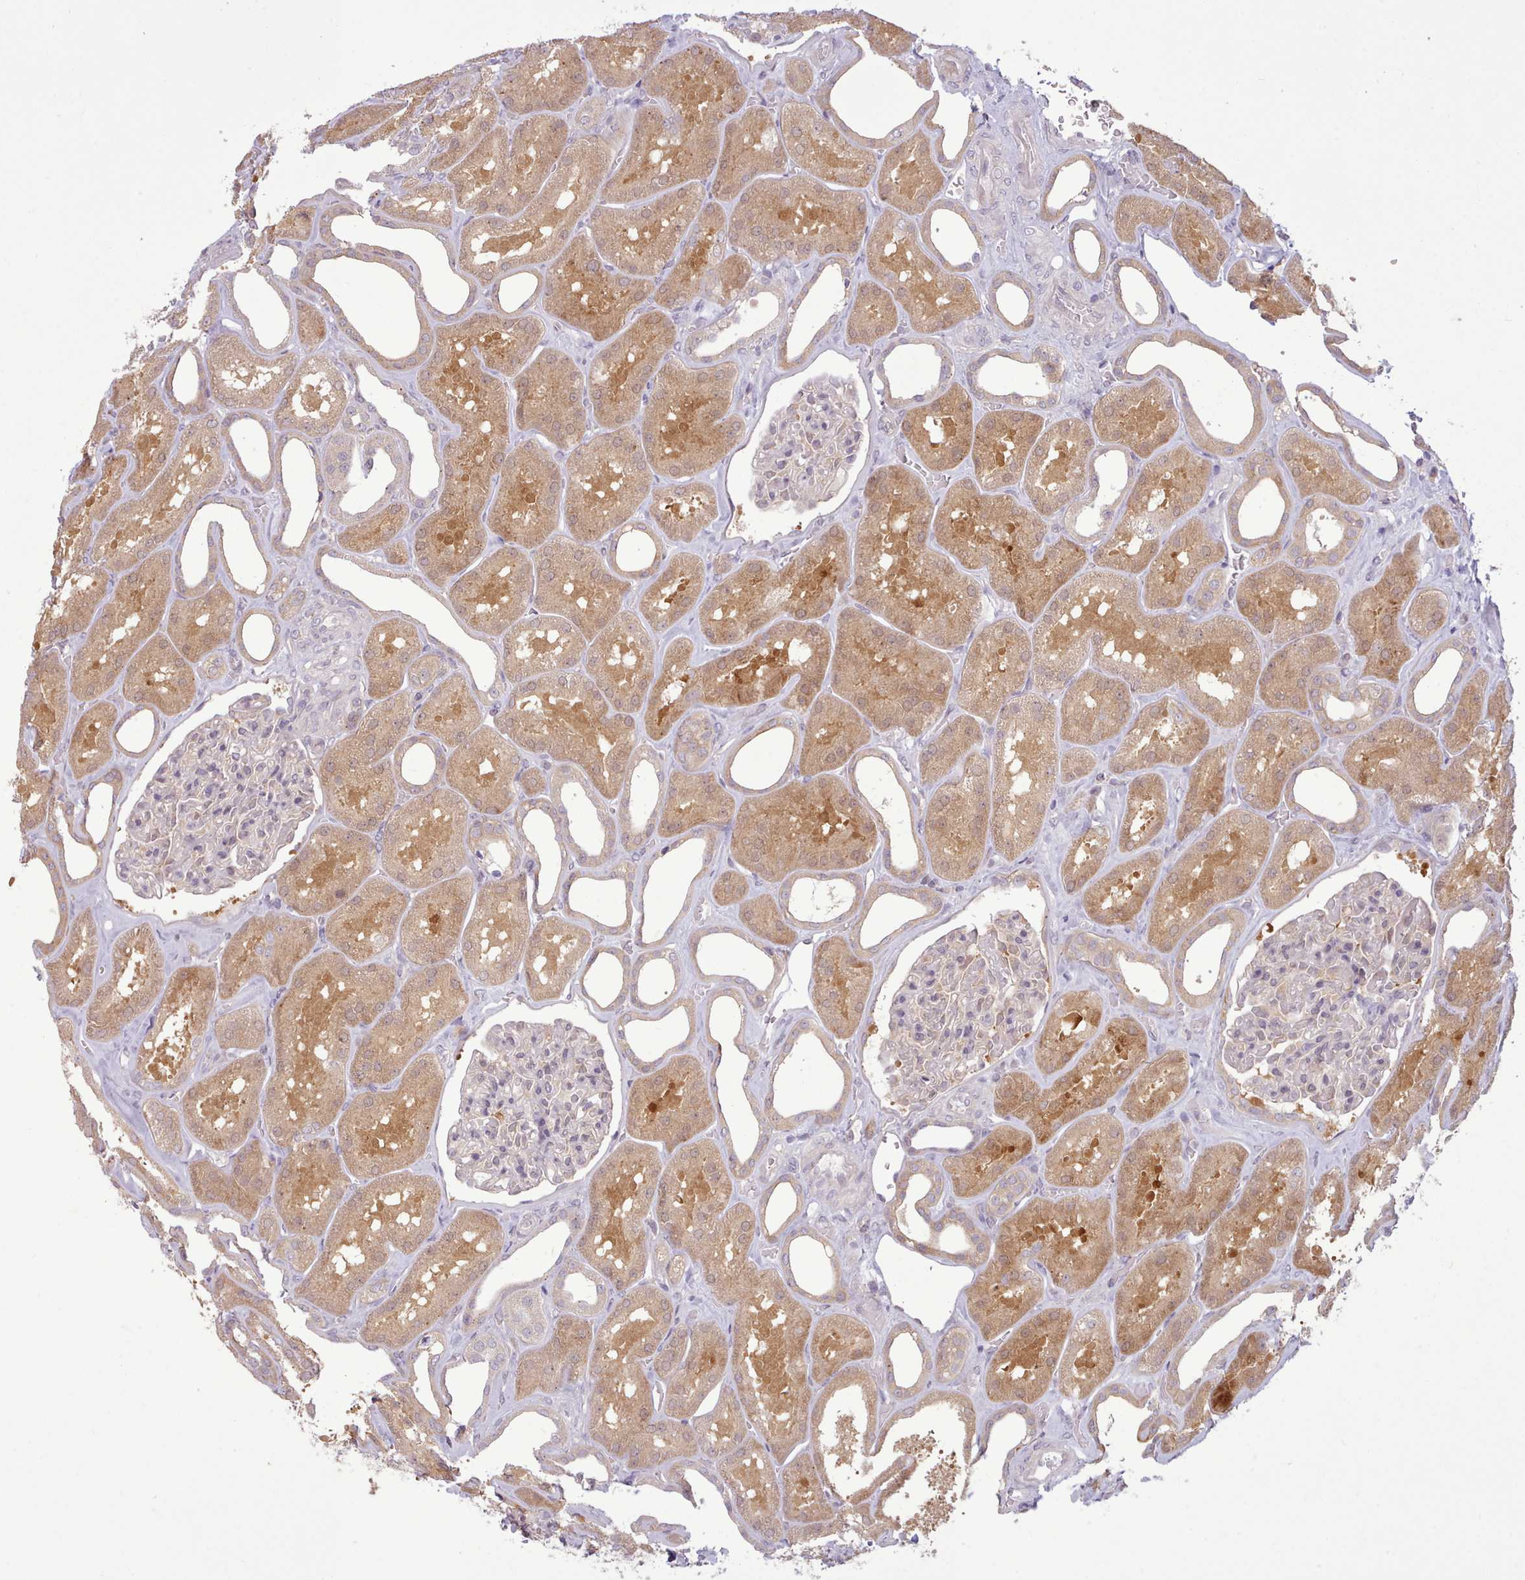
{"staining": {"intensity": "negative", "quantity": "none", "location": "none"}, "tissue": "kidney", "cell_type": "Cells in glomeruli", "image_type": "normal", "snomed": [{"axis": "morphology", "description": "Normal tissue, NOS"}, {"axis": "morphology", "description": "Adenocarcinoma, NOS"}, {"axis": "topography", "description": "Kidney"}], "caption": "There is no significant positivity in cells in glomeruli of kidney. The staining was performed using DAB to visualize the protein expression in brown, while the nuclei were stained in blue with hematoxylin (Magnification: 20x).", "gene": "NMRK1", "patient": {"sex": "female", "age": 68}}